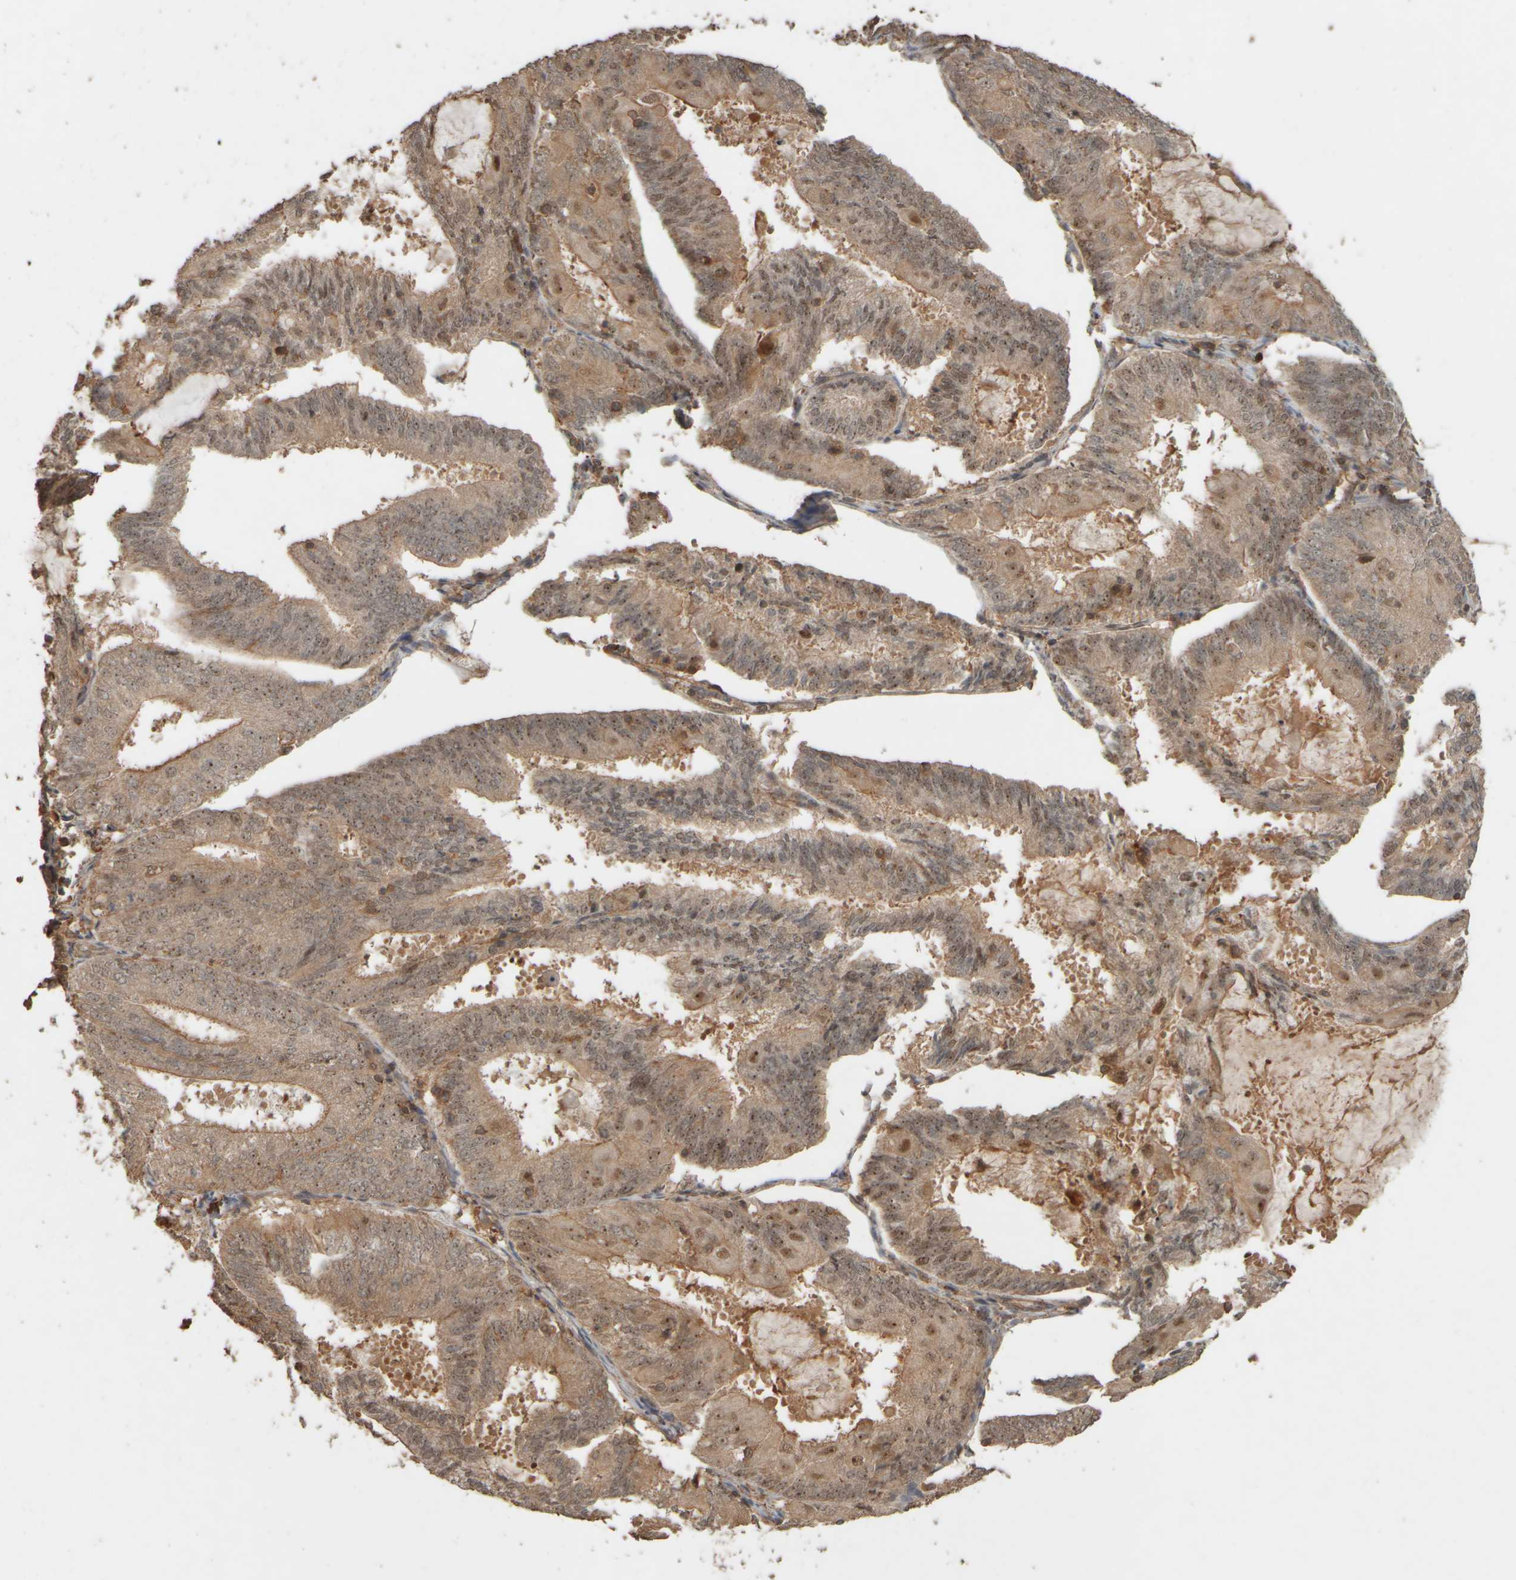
{"staining": {"intensity": "weak", "quantity": ">75%", "location": "cytoplasmic/membranous,nuclear"}, "tissue": "endometrial cancer", "cell_type": "Tumor cells", "image_type": "cancer", "snomed": [{"axis": "morphology", "description": "Adenocarcinoma, NOS"}, {"axis": "topography", "description": "Endometrium"}], "caption": "Endometrial cancer (adenocarcinoma) stained for a protein demonstrates weak cytoplasmic/membranous and nuclear positivity in tumor cells. The staining was performed using DAB to visualize the protein expression in brown, while the nuclei were stained in blue with hematoxylin (Magnification: 20x).", "gene": "SPHK1", "patient": {"sex": "female", "age": 81}}